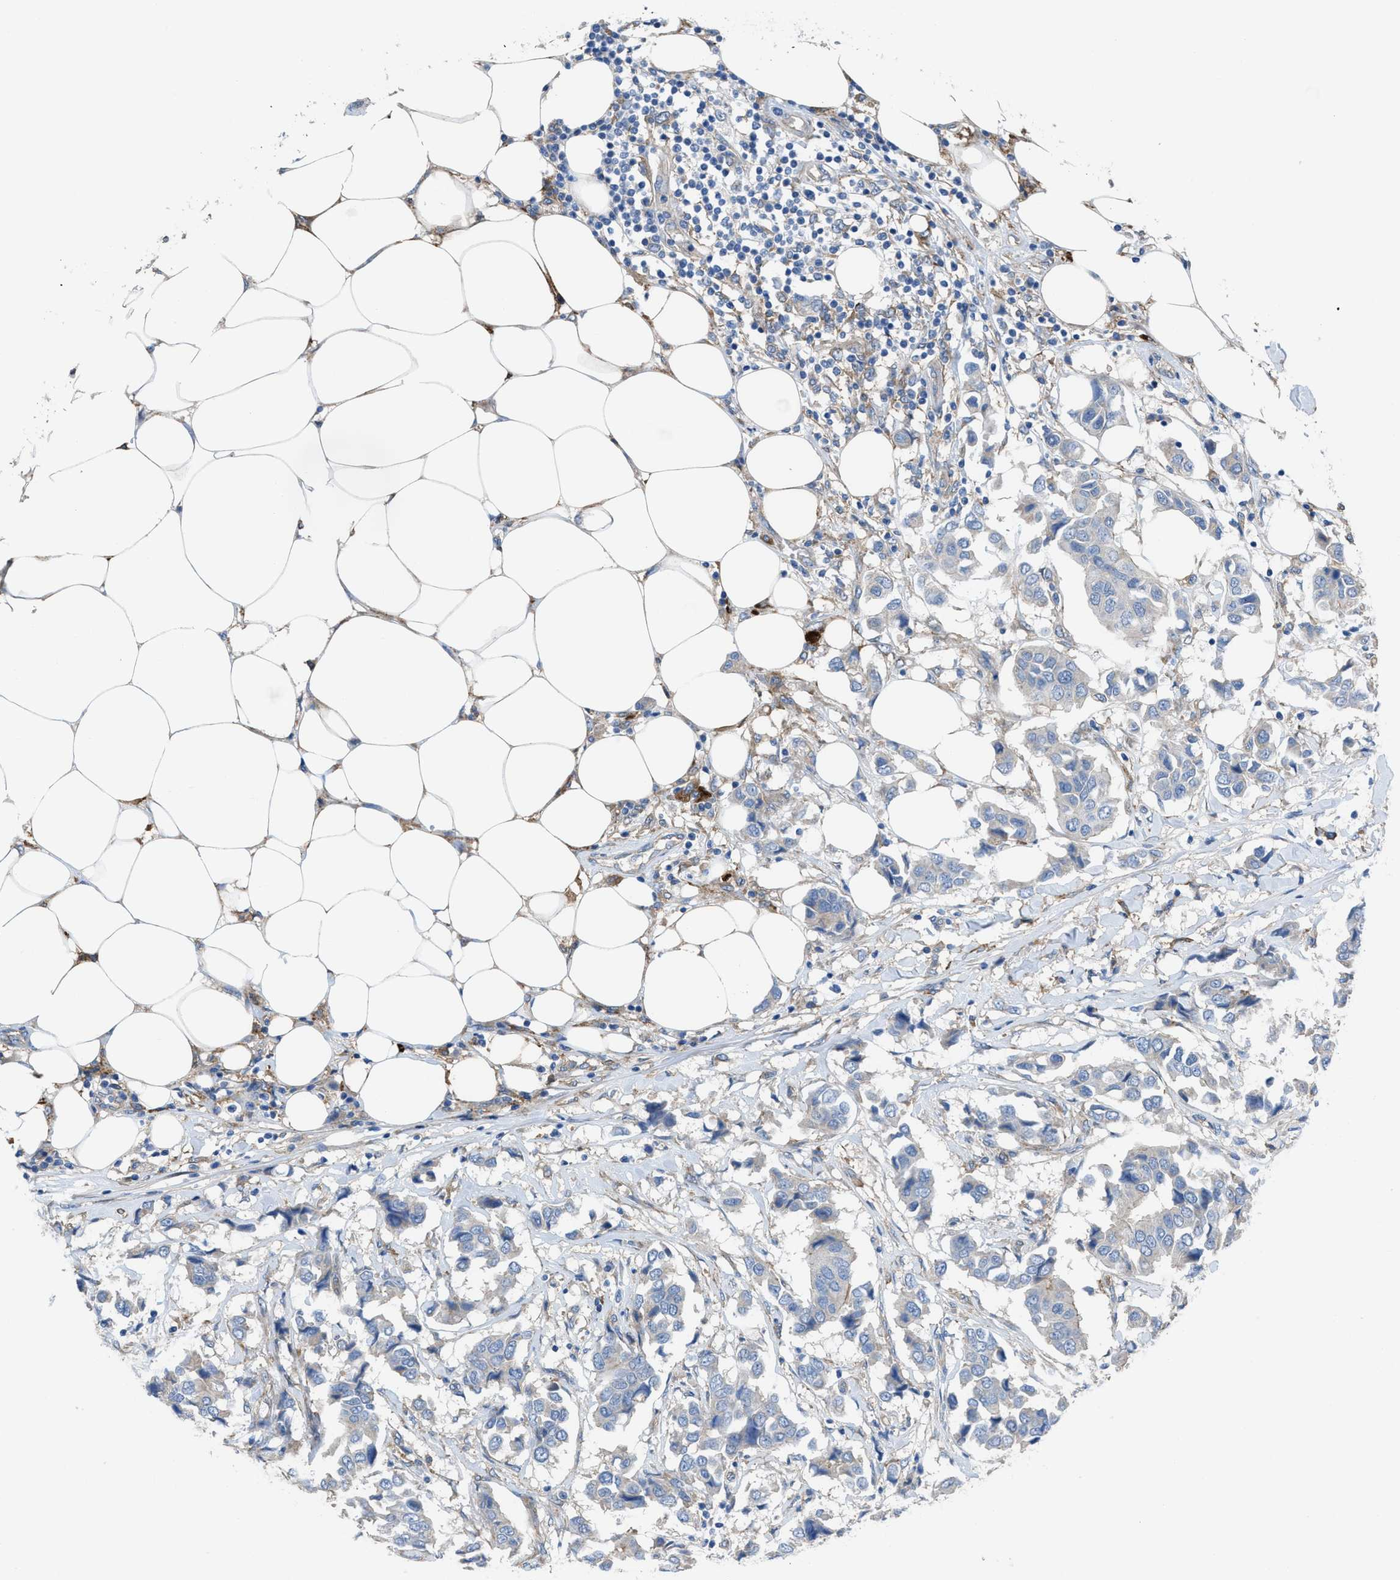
{"staining": {"intensity": "negative", "quantity": "none", "location": "none"}, "tissue": "breast cancer", "cell_type": "Tumor cells", "image_type": "cancer", "snomed": [{"axis": "morphology", "description": "Duct carcinoma"}, {"axis": "topography", "description": "Breast"}], "caption": "IHC of breast intraductal carcinoma shows no staining in tumor cells.", "gene": "EGFR", "patient": {"sex": "female", "age": 80}}